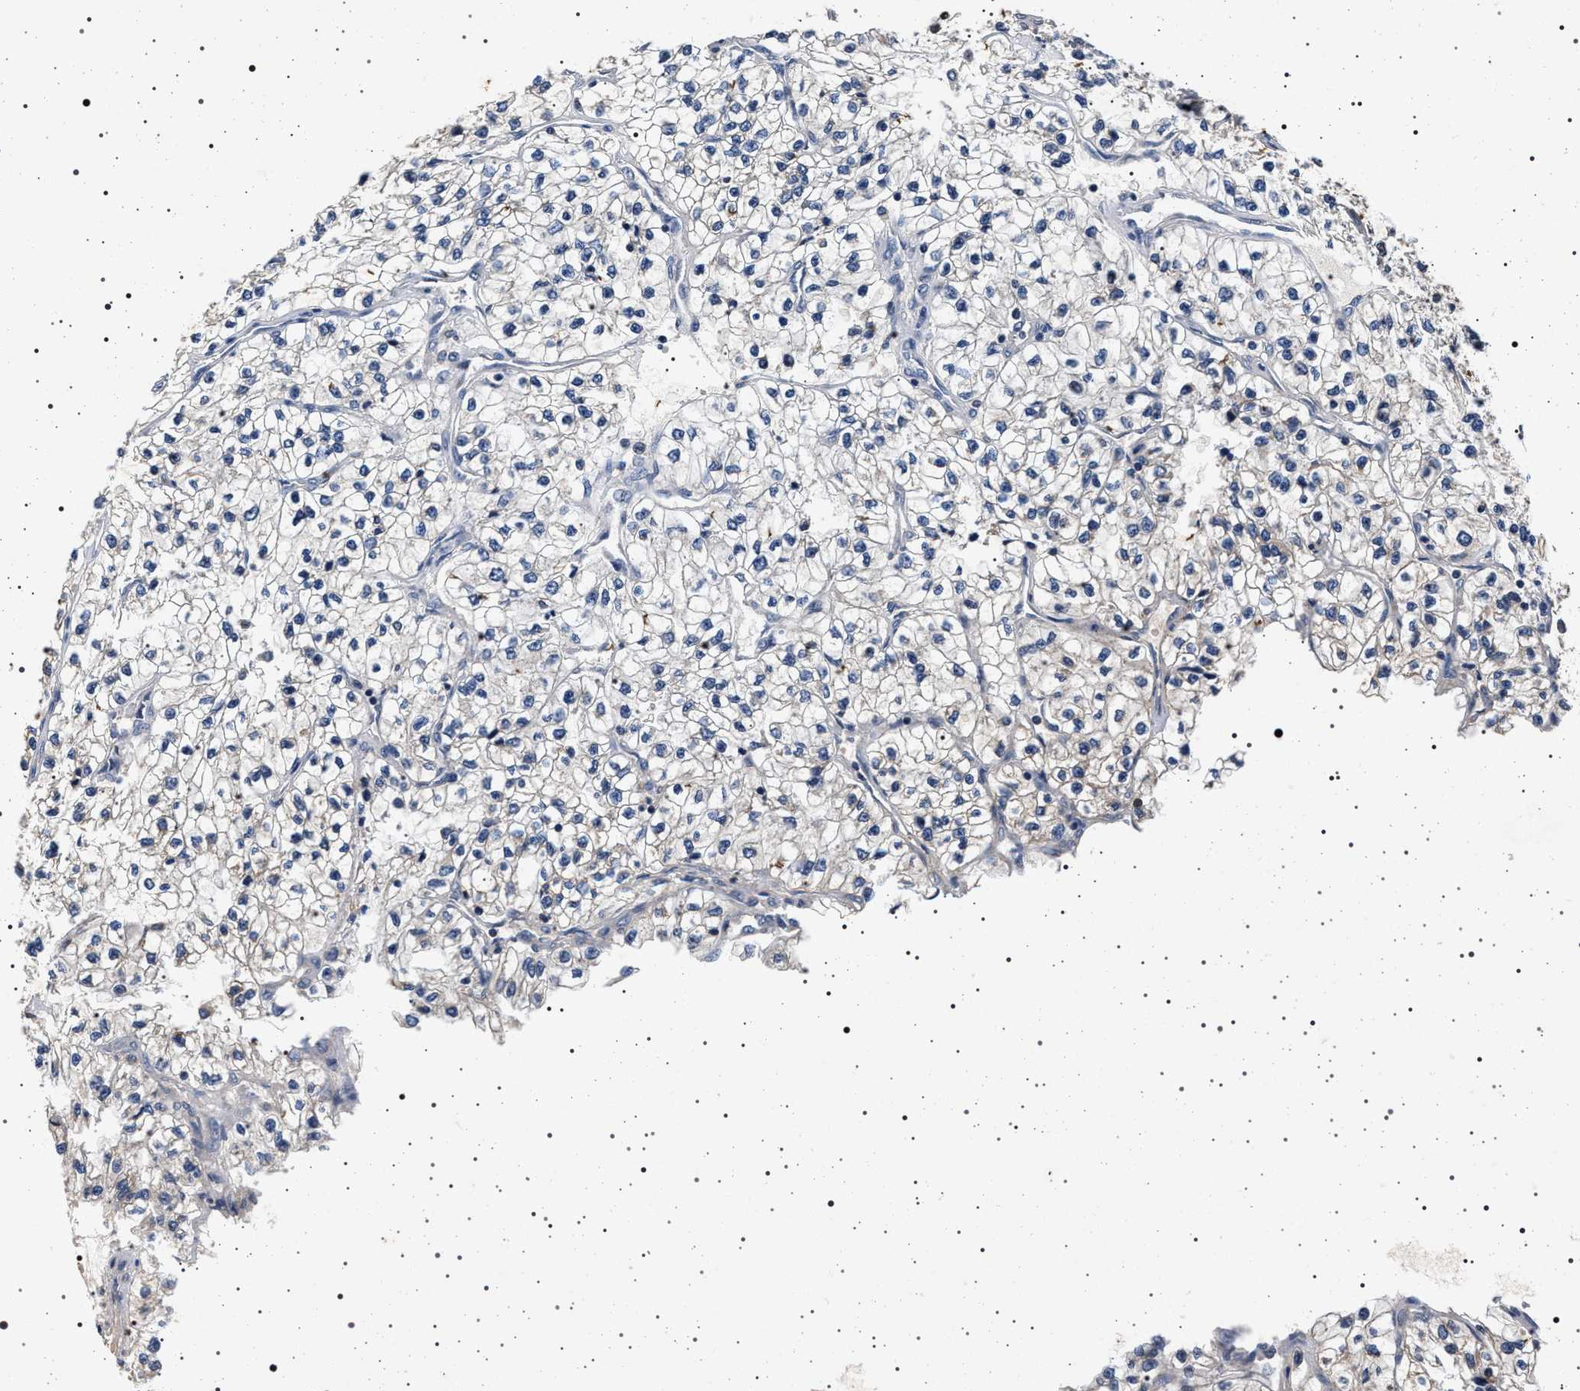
{"staining": {"intensity": "negative", "quantity": "none", "location": "none"}, "tissue": "renal cancer", "cell_type": "Tumor cells", "image_type": "cancer", "snomed": [{"axis": "morphology", "description": "Adenocarcinoma, NOS"}, {"axis": "topography", "description": "Kidney"}], "caption": "An immunohistochemistry (IHC) photomicrograph of renal adenocarcinoma is shown. There is no staining in tumor cells of renal adenocarcinoma.", "gene": "CDKN1B", "patient": {"sex": "female", "age": 57}}